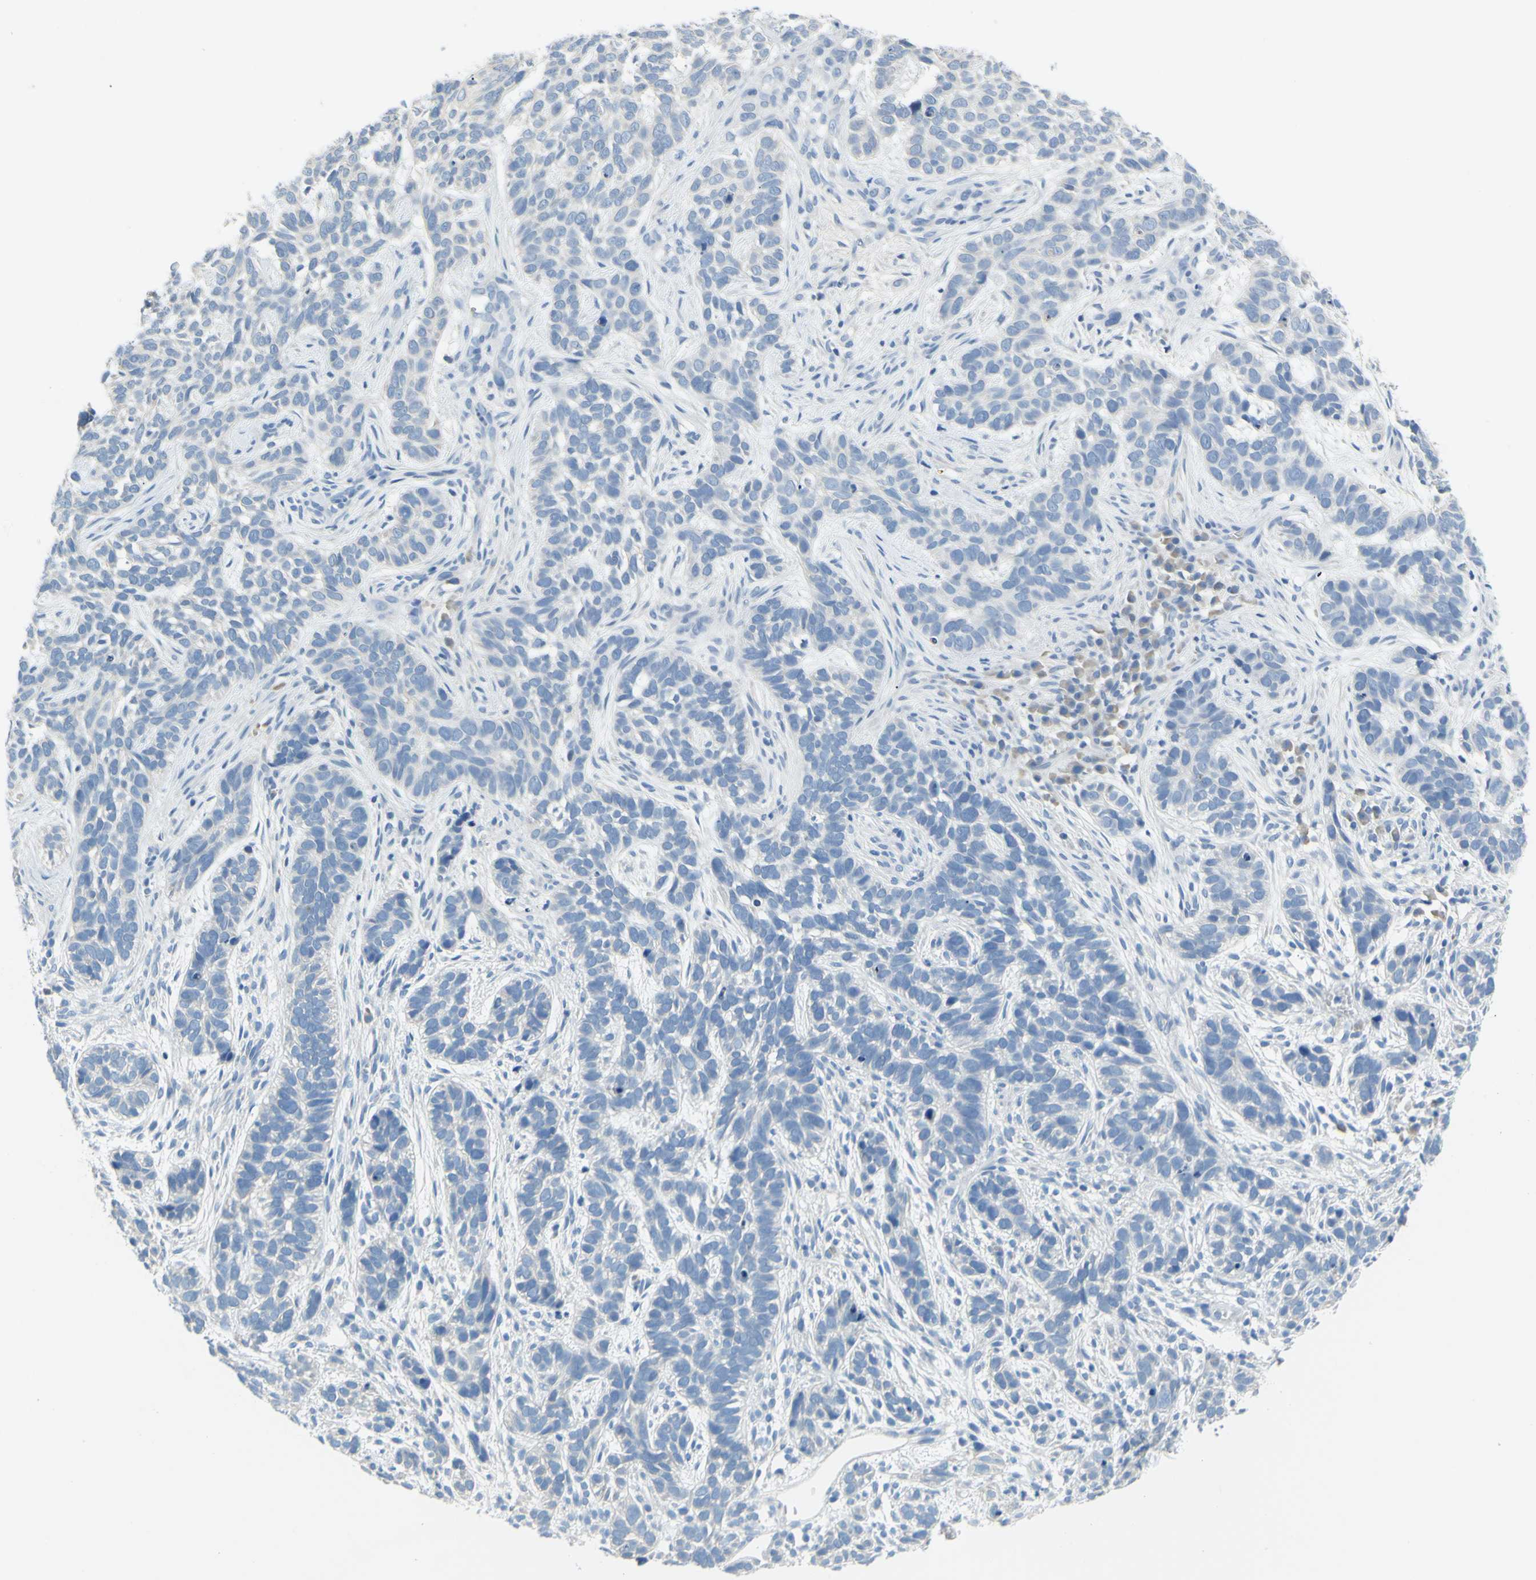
{"staining": {"intensity": "negative", "quantity": "none", "location": "none"}, "tissue": "skin cancer", "cell_type": "Tumor cells", "image_type": "cancer", "snomed": [{"axis": "morphology", "description": "Basal cell carcinoma"}, {"axis": "topography", "description": "Skin"}], "caption": "DAB immunohistochemical staining of human skin cancer (basal cell carcinoma) exhibits no significant staining in tumor cells. (Stains: DAB IHC with hematoxylin counter stain, Microscopy: brightfield microscopy at high magnification).", "gene": "SLC1A2", "patient": {"sex": "male", "age": 87}}